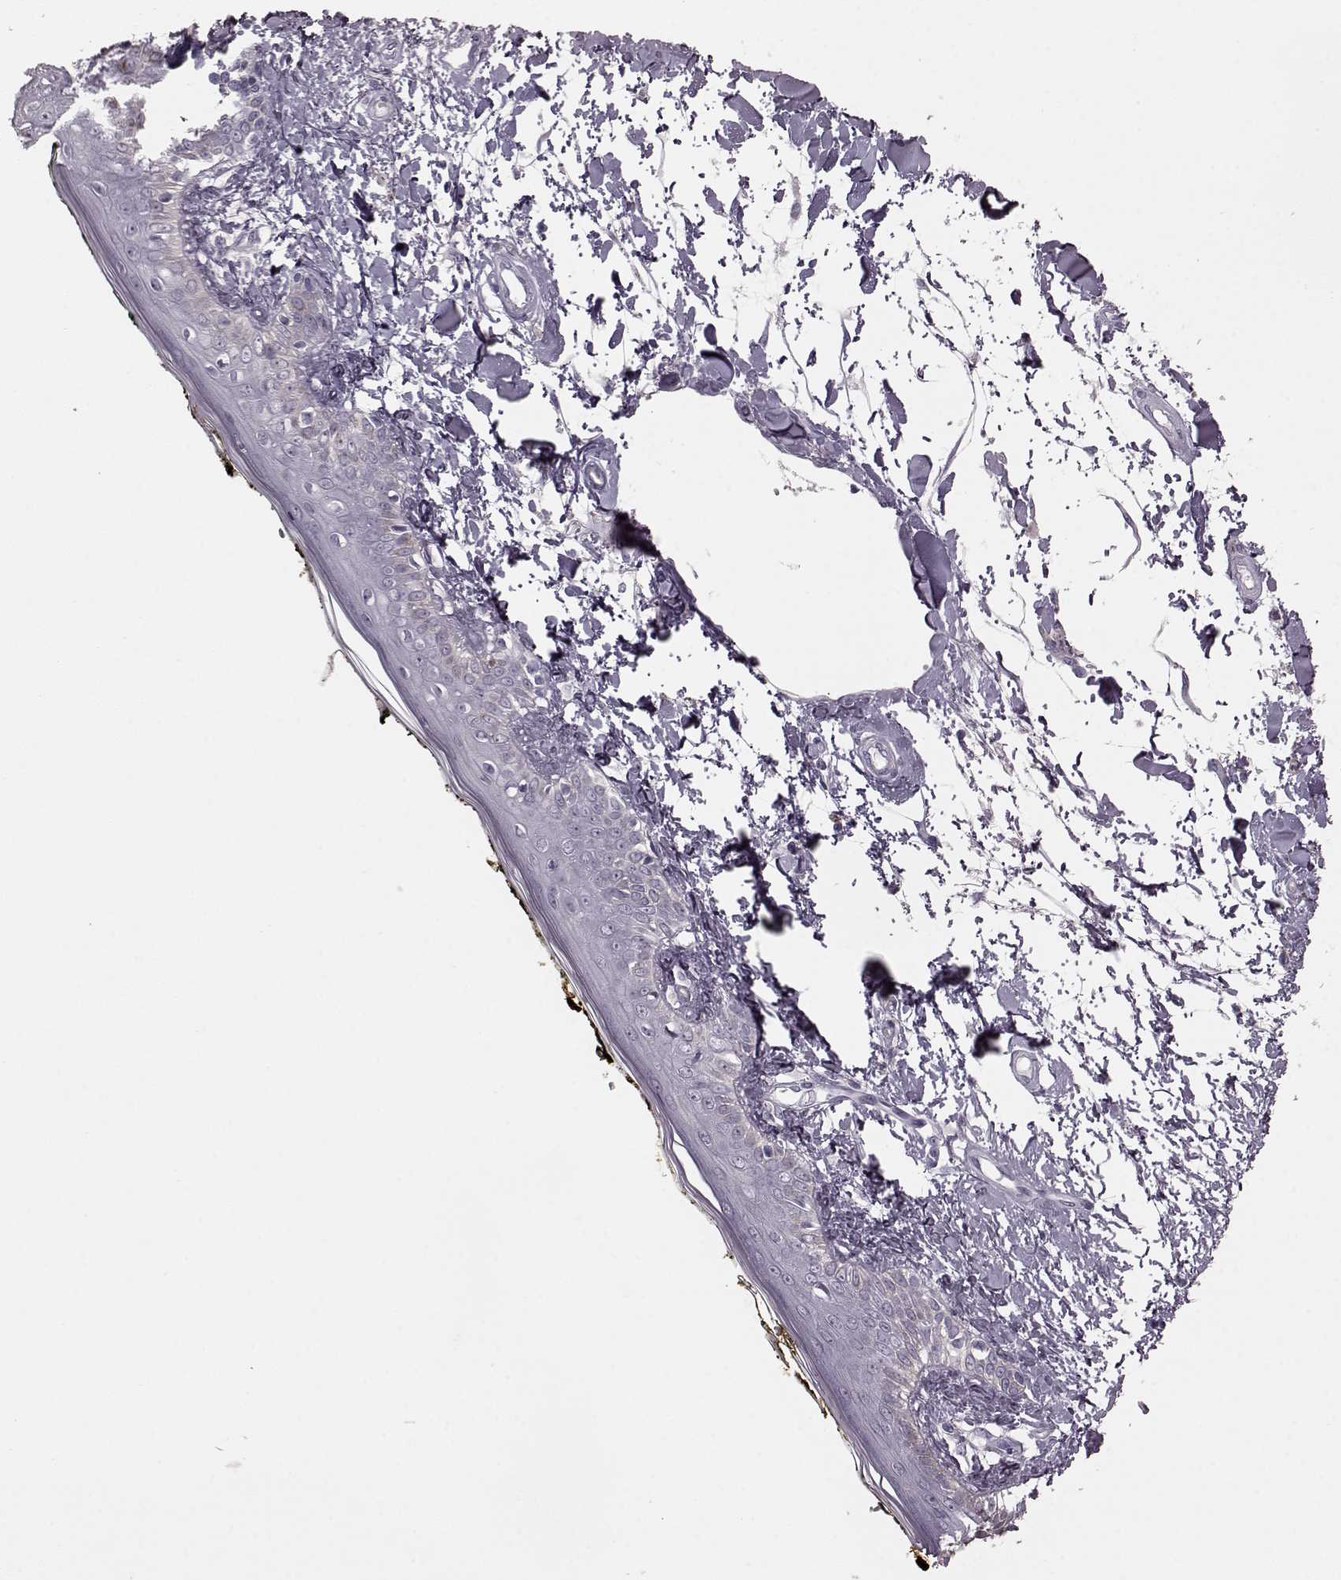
{"staining": {"intensity": "negative", "quantity": "none", "location": "none"}, "tissue": "skin", "cell_type": "Fibroblasts", "image_type": "normal", "snomed": [{"axis": "morphology", "description": "Normal tissue, NOS"}, {"axis": "topography", "description": "Skin"}], "caption": "A high-resolution micrograph shows IHC staining of benign skin, which displays no significant staining in fibroblasts. (Stains: DAB IHC with hematoxylin counter stain, Microscopy: brightfield microscopy at high magnification).", "gene": "CRYBA2", "patient": {"sex": "male", "age": 76}}